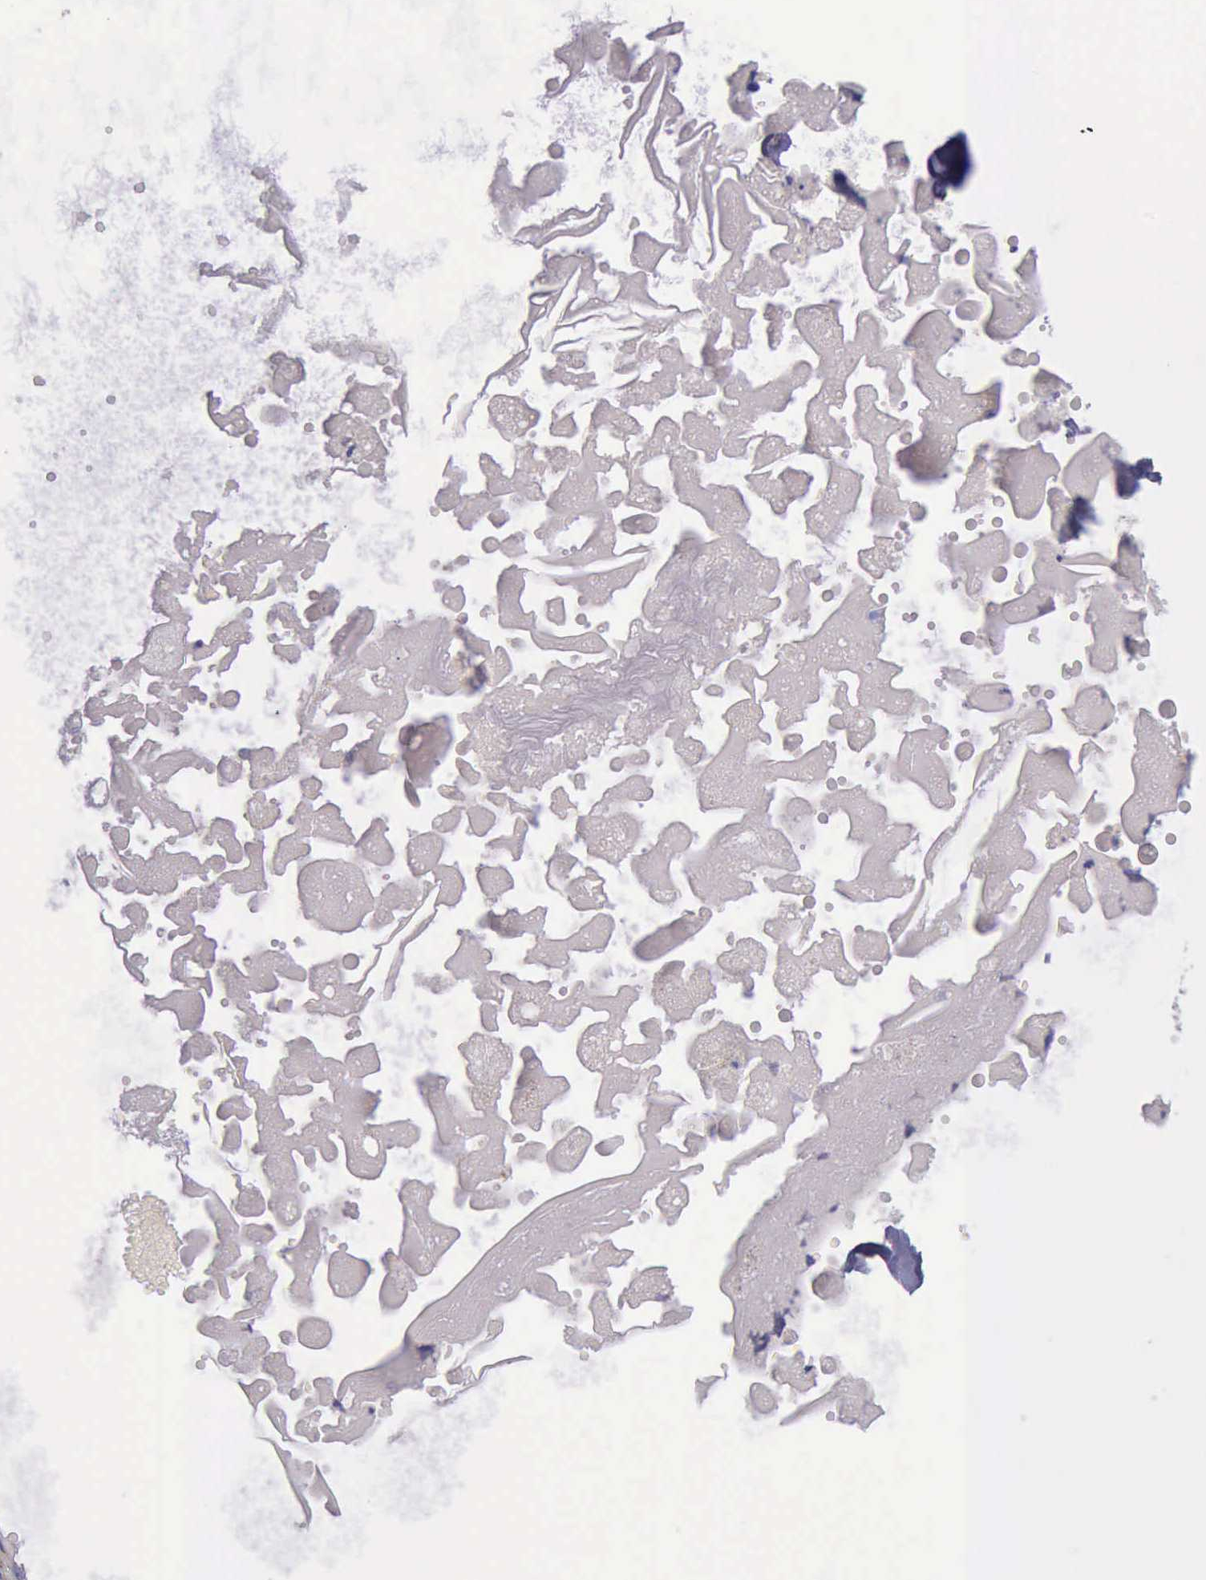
{"staining": {"intensity": "weak", "quantity": "<25%", "location": "cytoplasmic/membranous"}, "tissue": "skin cancer", "cell_type": "Tumor cells", "image_type": "cancer", "snomed": [{"axis": "morphology", "description": "Basal cell carcinoma"}, {"axis": "topography", "description": "Skin"}], "caption": "This is an immunohistochemistry (IHC) photomicrograph of human skin cancer. There is no staining in tumor cells.", "gene": "GOLGA5", "patient": {"sex": "male", "age": 84}}